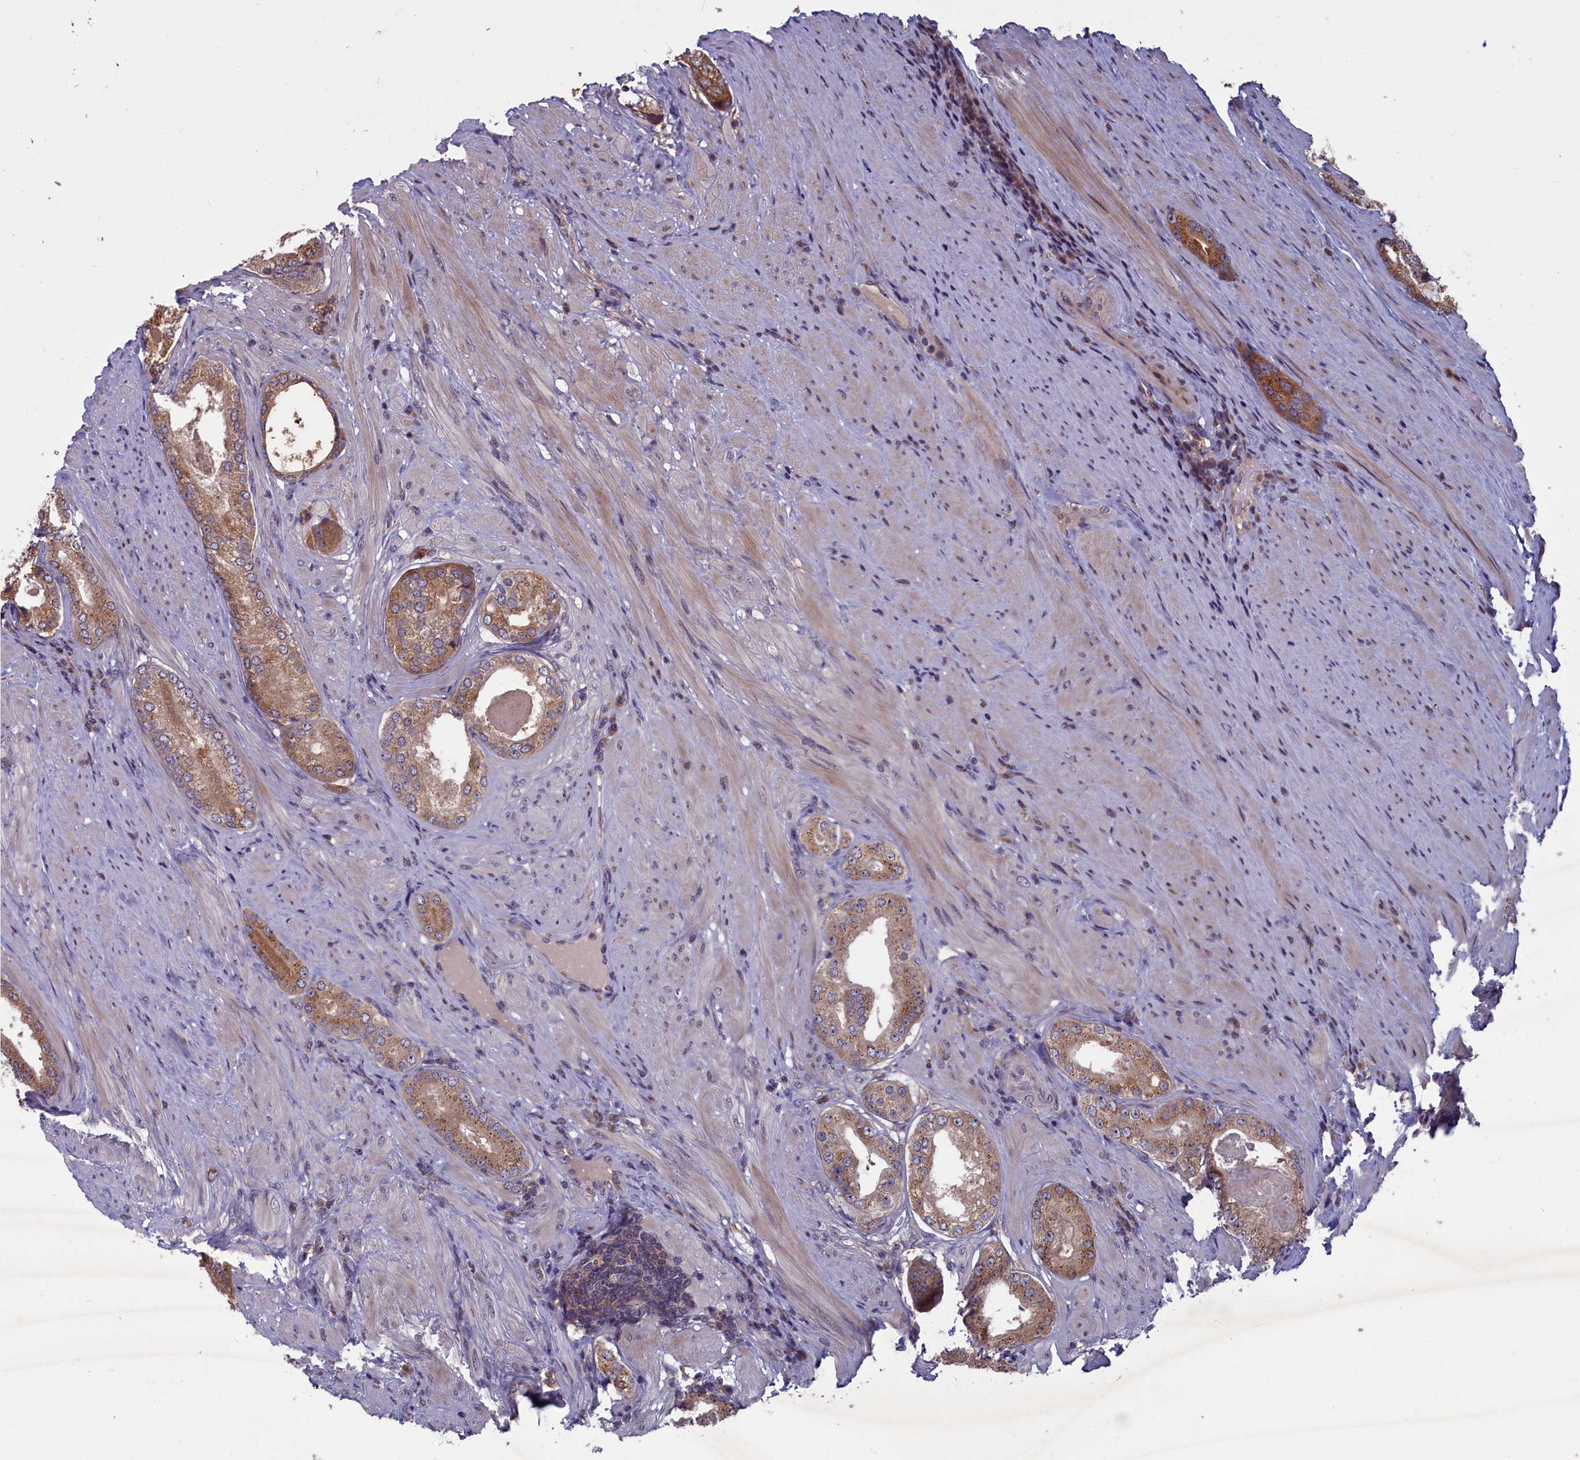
{"staining": {"intensity": "moderate", "quantity": "25%-75%", "location": "cytoplasmic/membranous"}, "tissue": "prostate cancer", "cell_type": "Tumor cells", "image_type": "cancer", "snomed": [{"axis": "morphology", "description": "Adenocarcinoma, Low grade"}, {"axis": "topography", "description": "Prostate"}], "caption": "Immunohistochemical staining of human prostate cancer exhibits medium levels of moderate cytoplasmic/membranous protein positivity in approximately 25%-75% of tumor cells.", "gene": "CACTIN", "patient": {"sex": "male", "age": 68}}